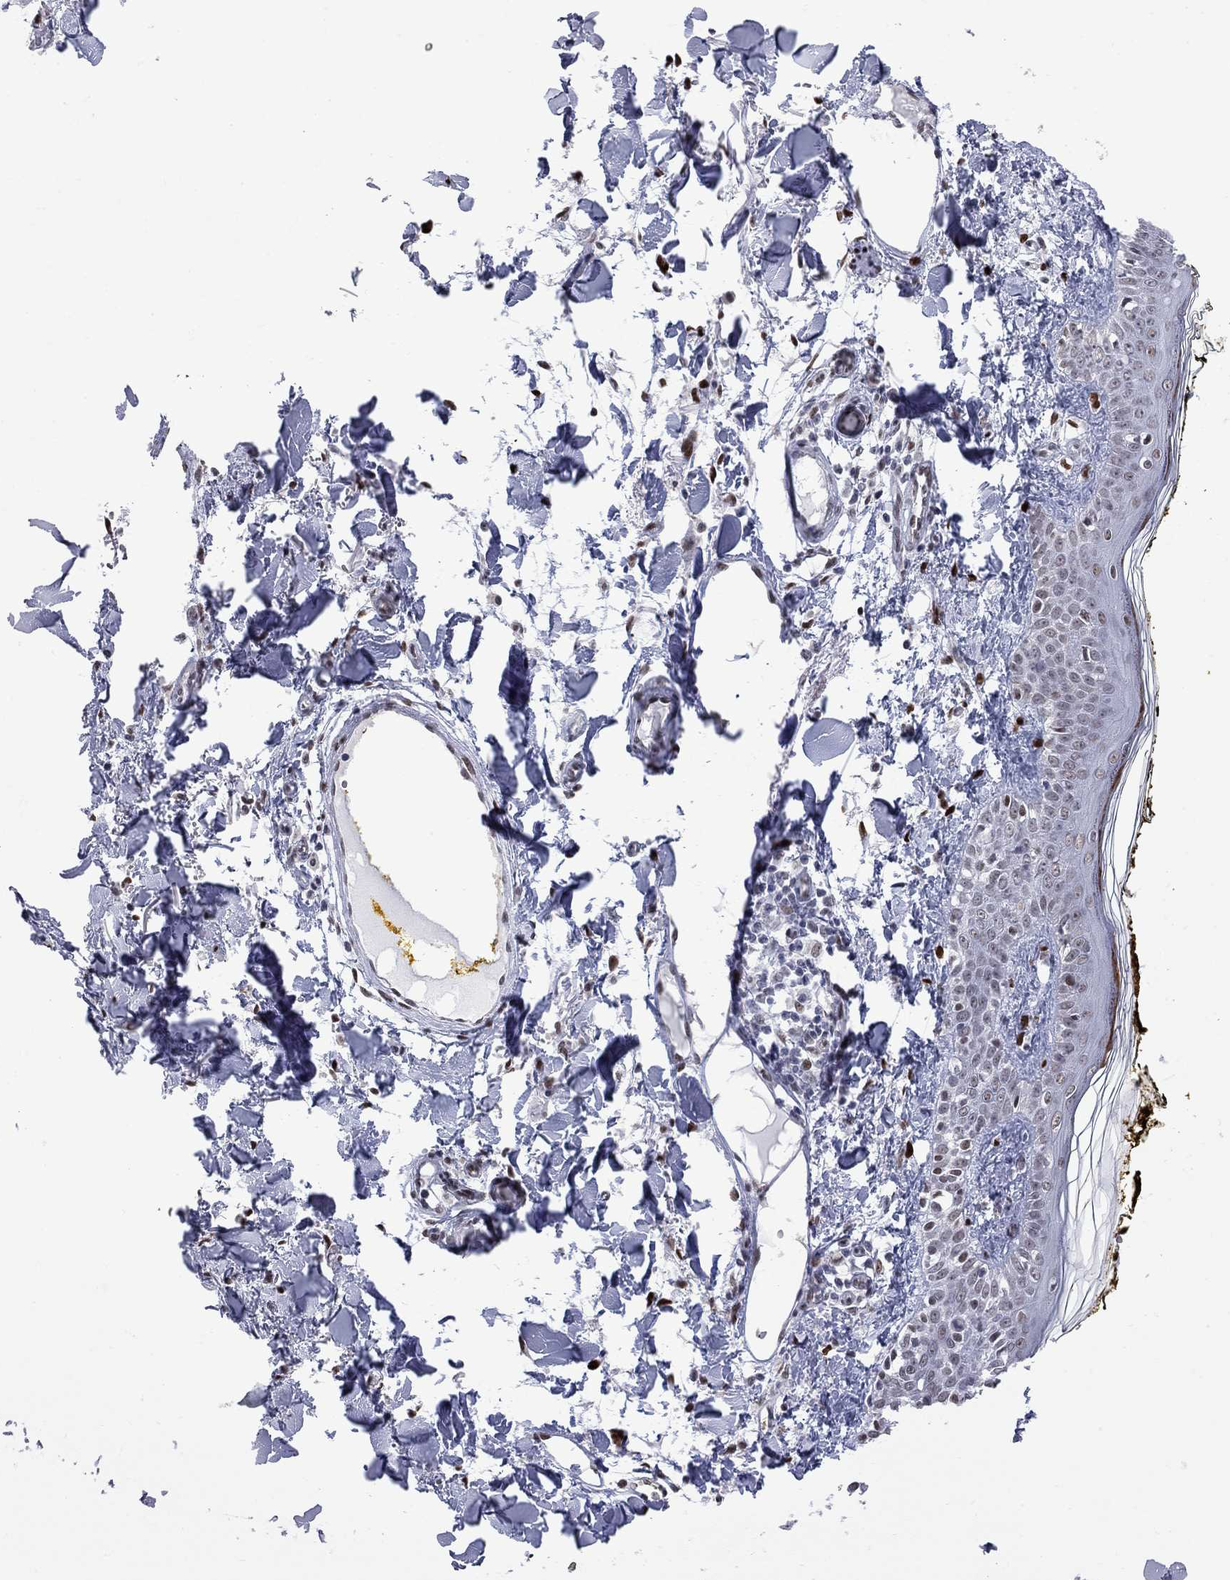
{"staining": {"intensity": "strong", "quantity": ">75%", "location": "nuclear"}, "tissue": "skin", "cell_type": "Fibroblasts", "image_type": "normal", "snomed": [{"axis": "morphology", "description": "Normal tissue, NOS"}, {"axis": "topography", "description": "Skin"}], "caption": "Protein expression analysis of normal human skin reveals strong nuclear staining in approximately >75% of fibroblasts. (DAB IHC, brown staining for protein, blue staining for nuclei).", "gene": "ZBTB47", "patient": {"sex": "male", "age": 76}}